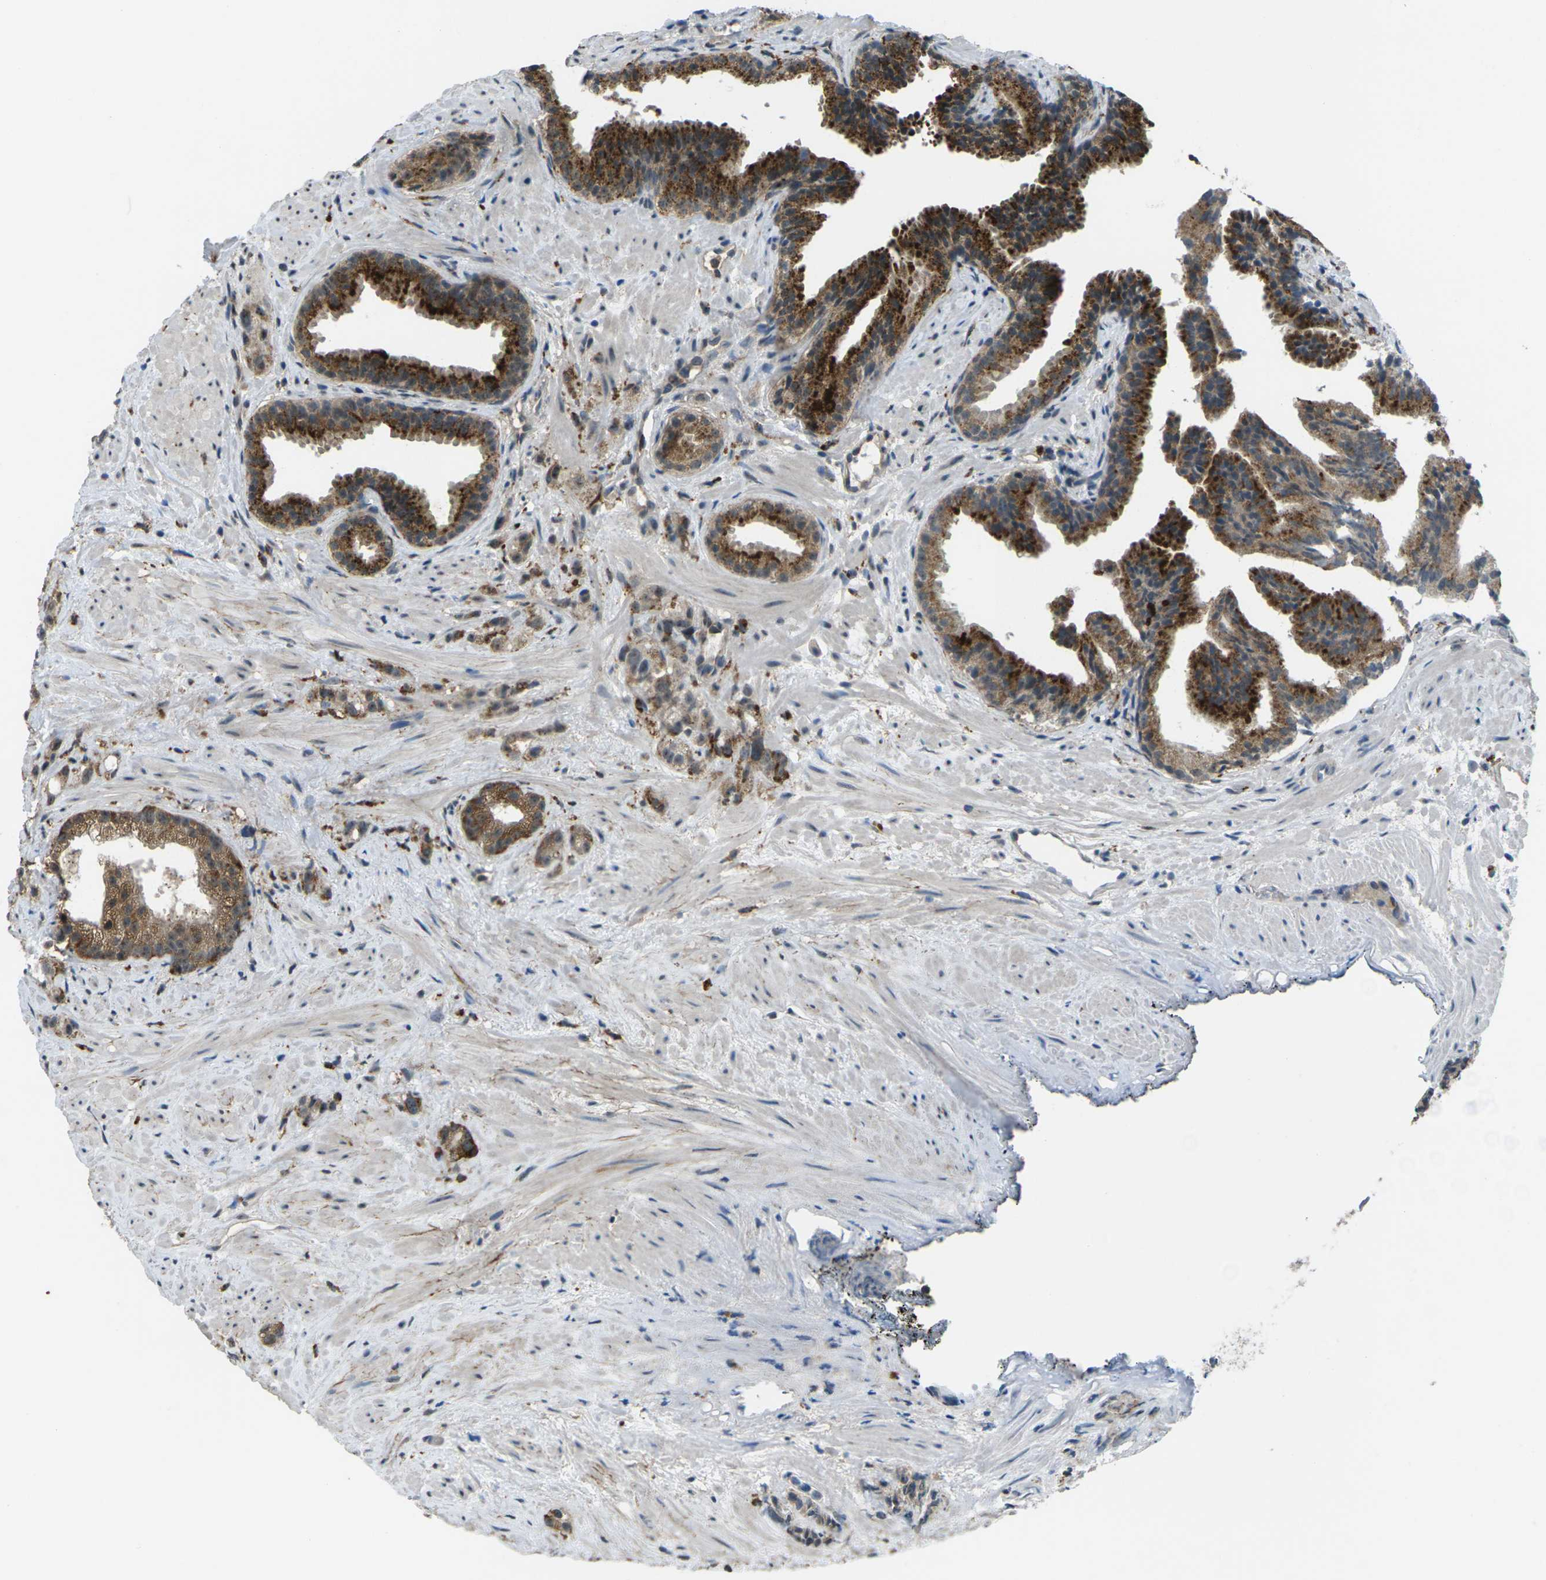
{"staining": {"intensity": "moderate", "quantity": ">75%", "location": "cytoplasmic/membranous"}, "tissue": "prostate cancer", "cell_type": "Tumor cells", "image_type": "cancer", "snomed": [{"axis": "morphology", "description": "Adenocarcinoma, Low grade"}, {"axis": "topography", "description": "Prostate"}], "caption": "The photomicrograph reveals a brown stain indicating the presence of a protein in the cytoplasmic/membranous of tumor cells in prostate cancer. (brown staining indicates protein expression, while blue staining denotes nuclei).", "gene": "SLC31A2", "patient": {"sex": "male", "age": 89}}